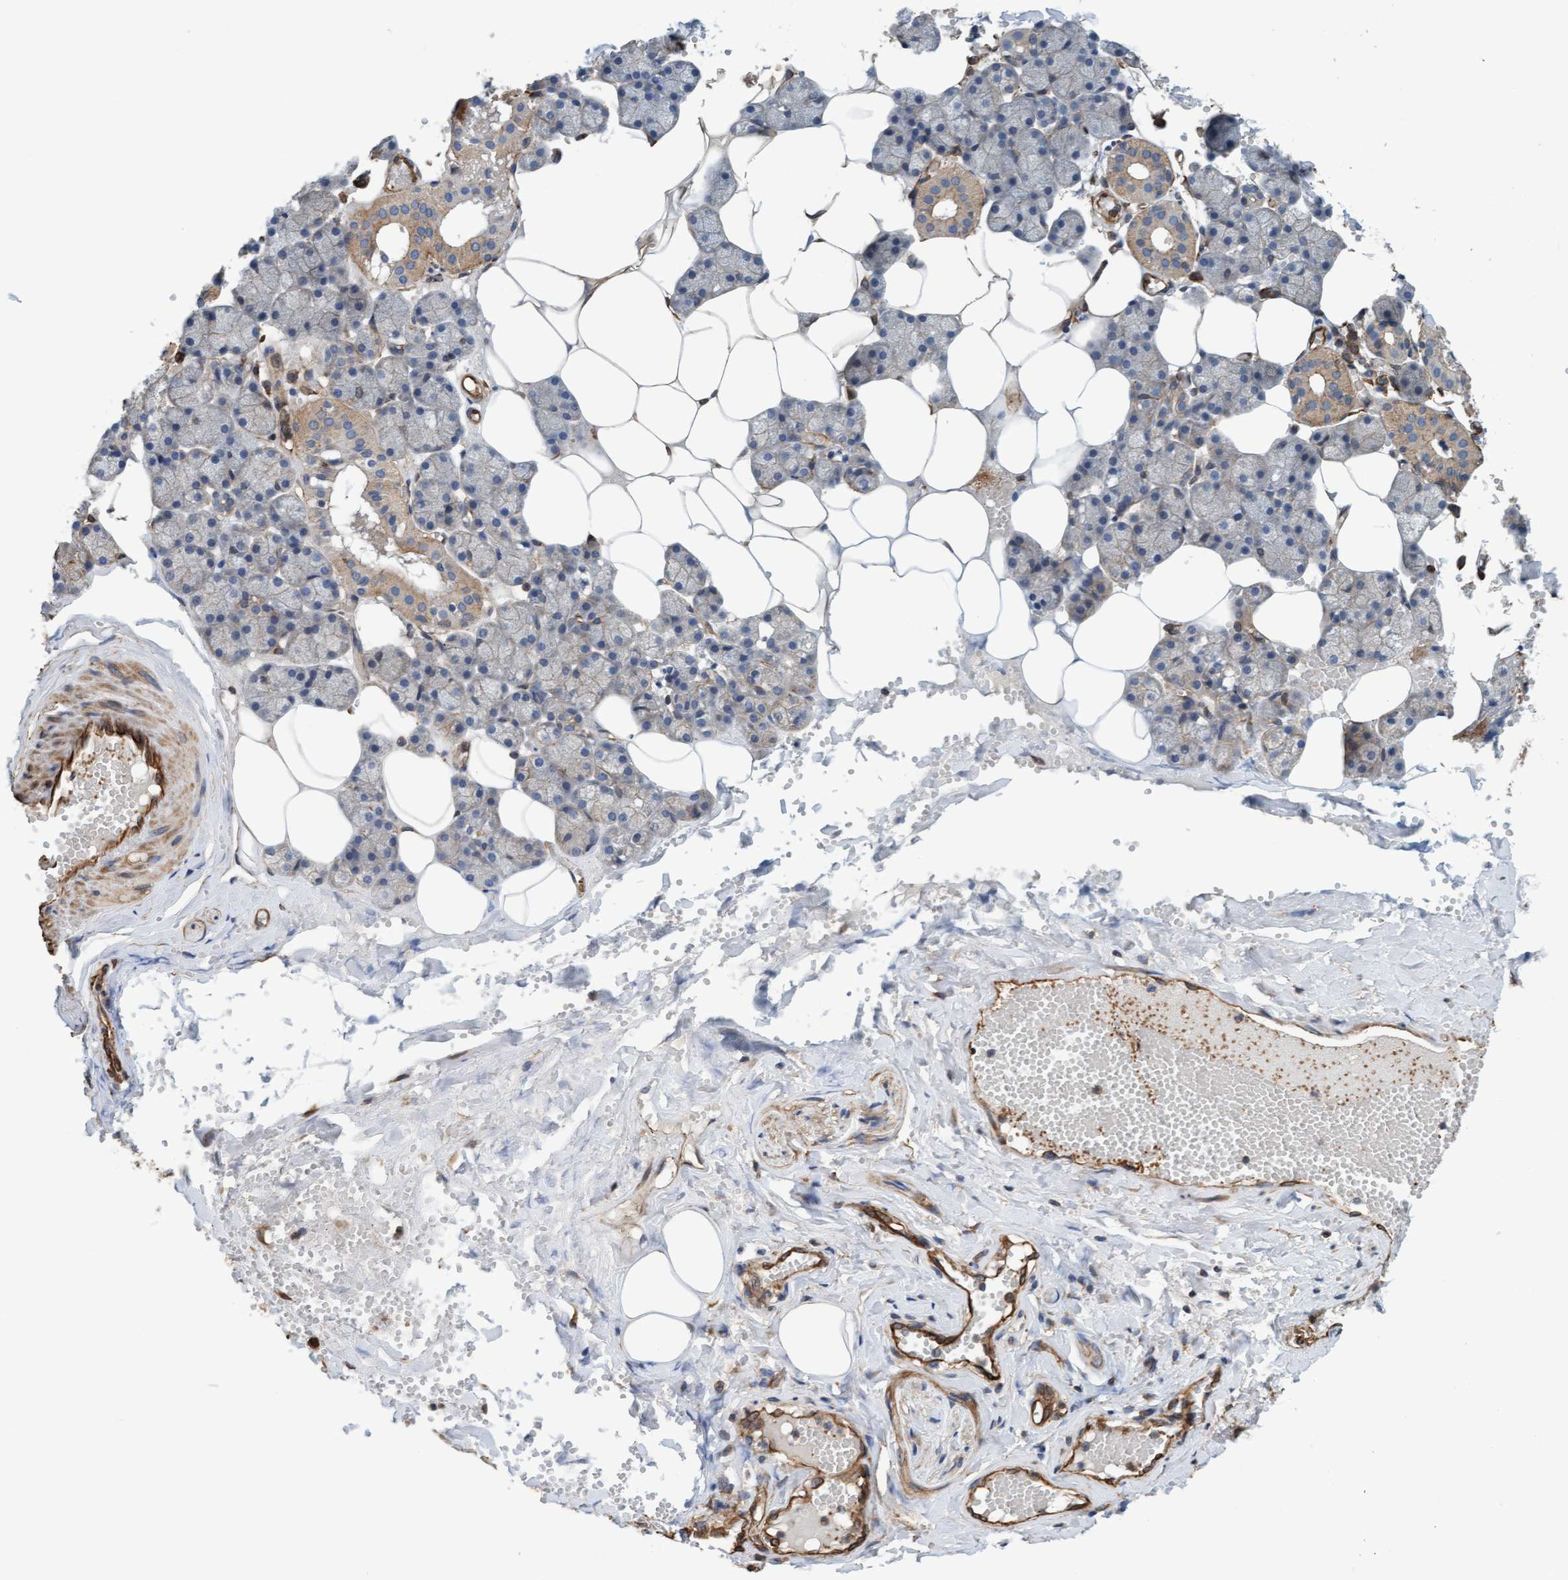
{"staining": {"intensity": "weak", "quantity": "25%-75%", "location": "cytoplasmic/membranous"}, "tissue": "salivary gland", "cell_type": "Glandular cells", "image_type": "normal", "snomed": [{"axis": "morphology", "description": "Normal tissue, NOS"}, {"axis": "topography", "description": "Salivary gland"}], "caption": "Protein analysis of normal salivary gland shows weak cytoplasmic/membranous positivity in about 25%-75% of glandular cells.", "gene": "STXBP4", "patient": {"sex": "male", "age": 62}}